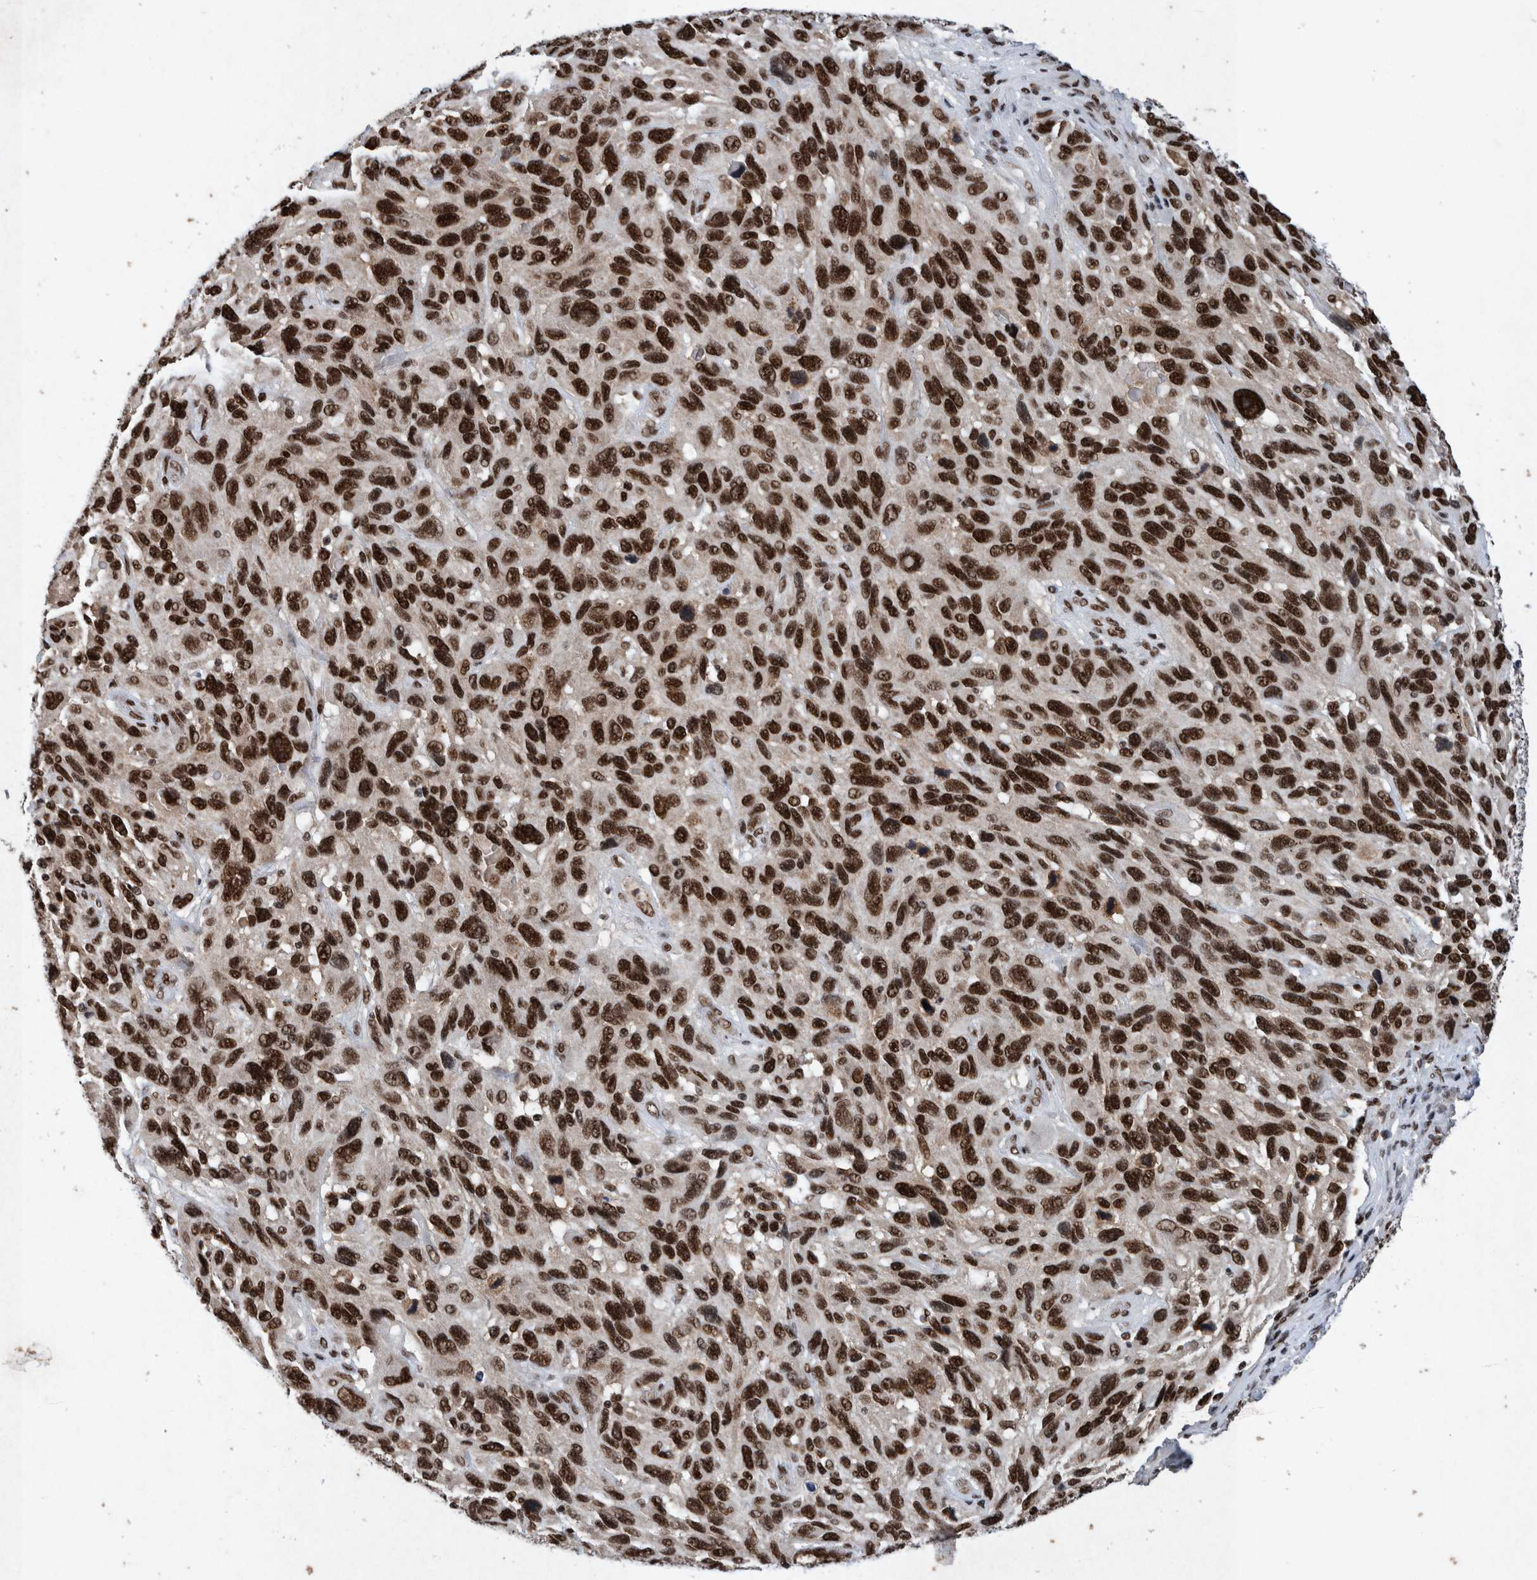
{"staining": {"intensity": "strong", "quantity": ">75%", "location": "nuclear"}, "tissue": "melanoma", "cell_type": "Tumor cells", "image_type": "cancer", "snomed": [{"axis": "morphology", "description": "Malignant melanoma, NOS"}, {"axis": "topography", "description": "Skin"}], "caption": "Immunohistochemistry (IHC) of melanoma demonstrates high levels of strong nuclear expression in approximately >75% of tumor cells. The staining was performed using DAB (3,3'-diaminobenzidine), with brown indicating positive protein expression. Nuclei are stained blue with hematoxylin.", "gene": "TAF10", "patient": {"sex": "male", "age": 53}}